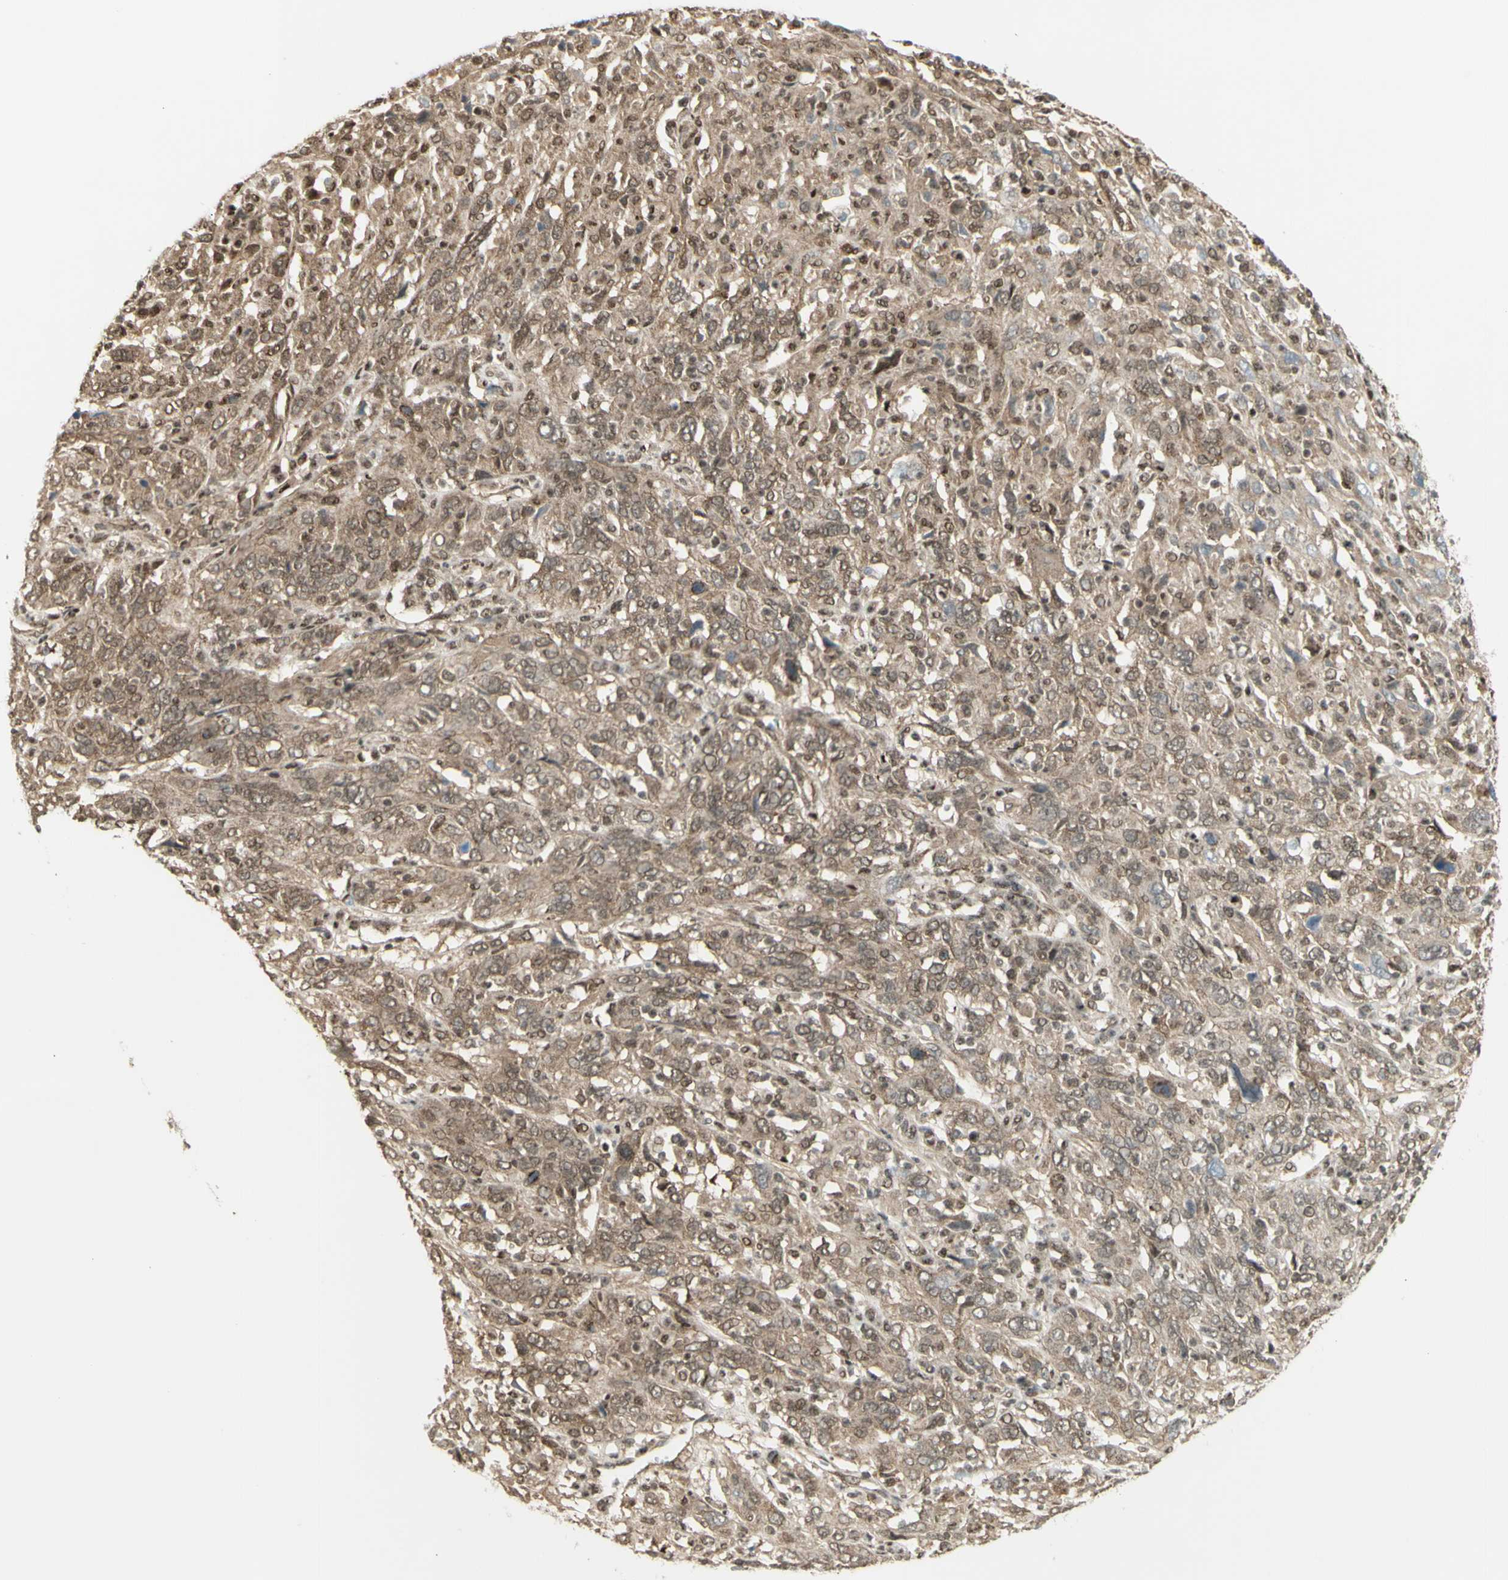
{"staining": {"intensity": "weak", "quantity": ">75%", "location": "cytoplasmic/membranous,nuclear"}, "tissue": "cervical cancer", "cell_type": "Tumor cells", "image_type": "cancer", "snomed": [{"axis": "morphology", "description": "Squamous cell carcinoma, NOS"}, {"axis": "topography", "description": "Cervix"}], "caption": "The micrograph demonstrates a brown stain indicating the presence of a protein in the cytoplasmic/membranous and nuclear of tumor cells in cervical squamous cell carcinoma.", "gene": "ZMYM6", "patient": {"sex": "female", "age": 46}}